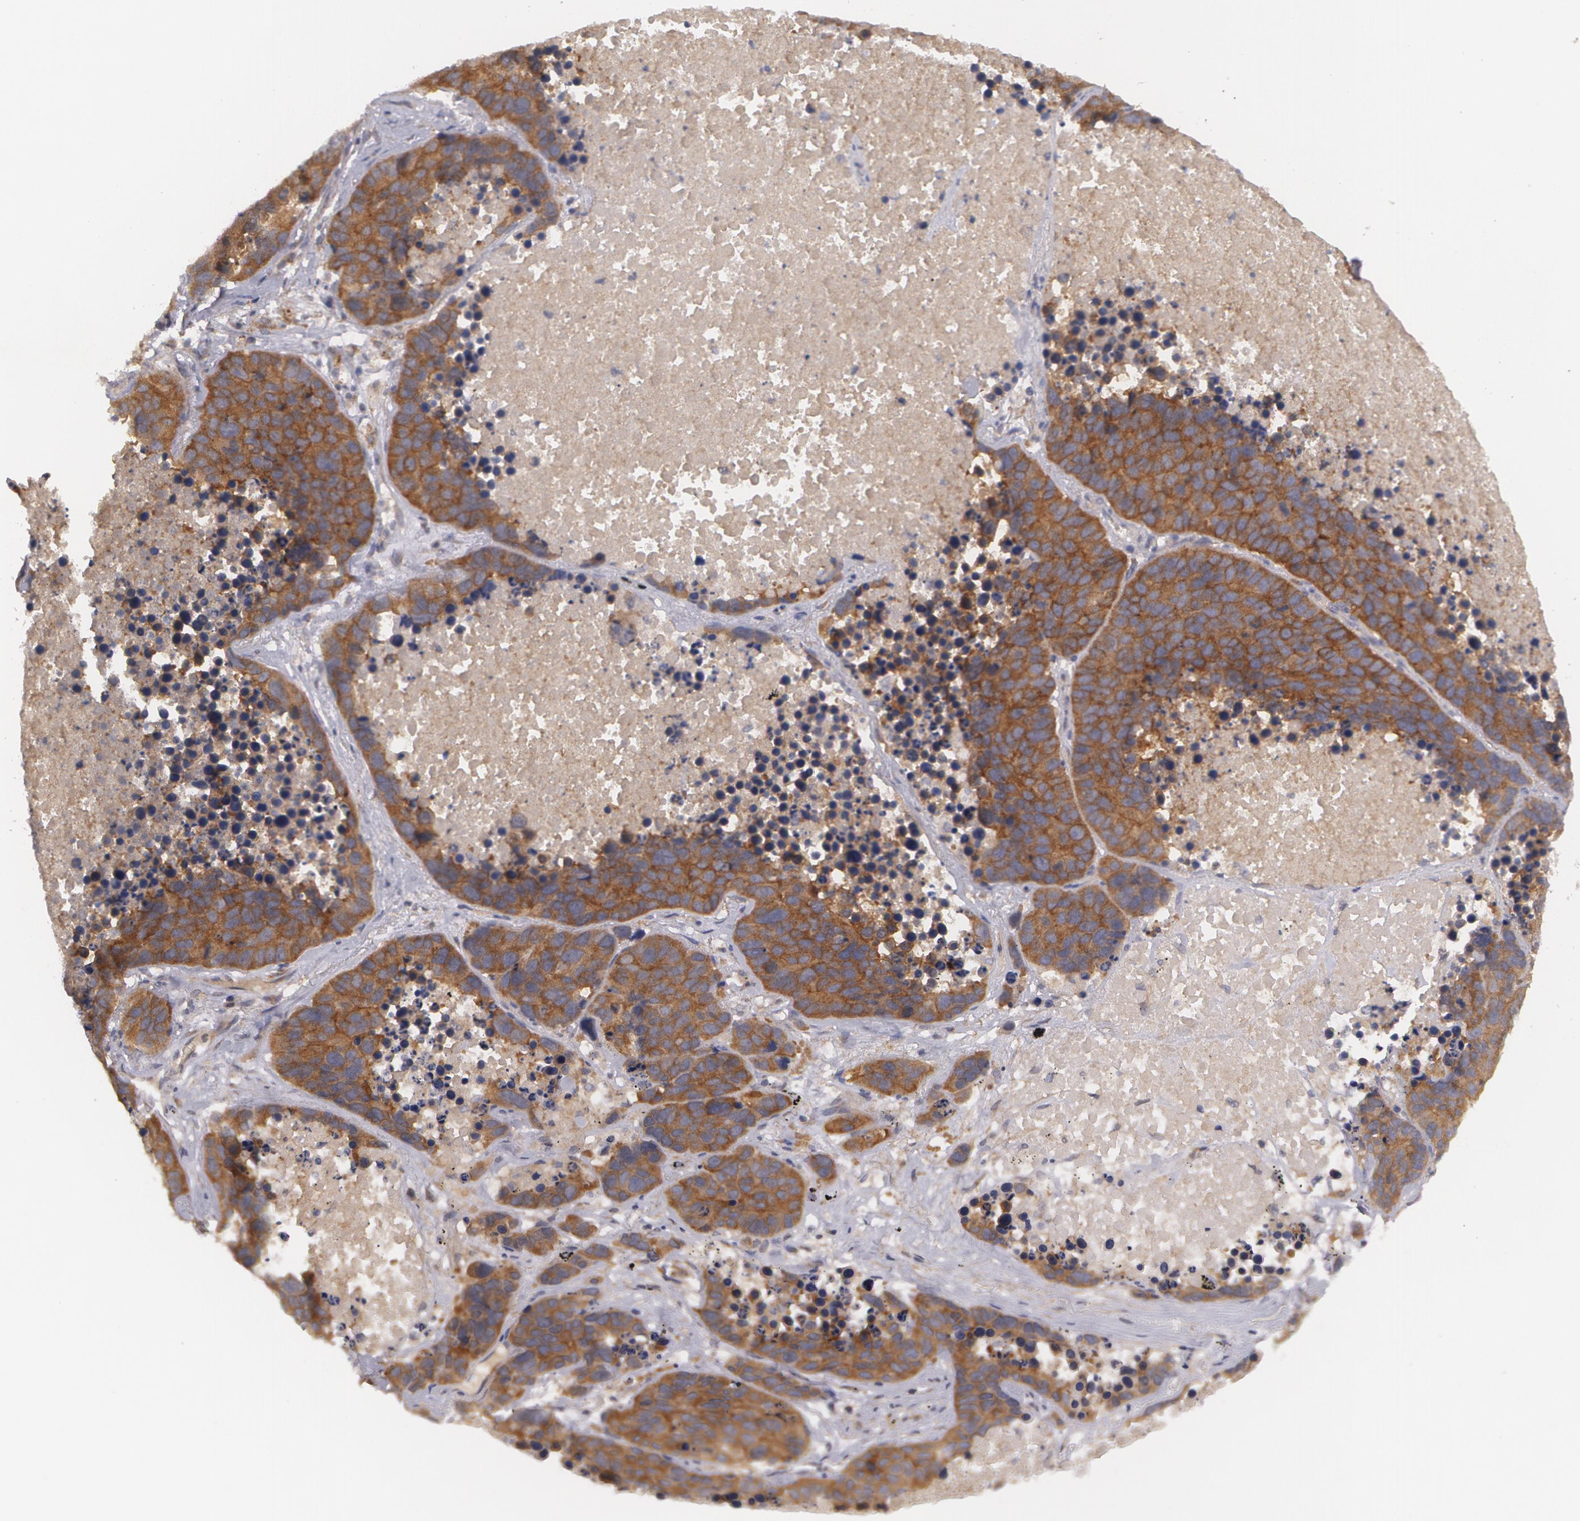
{"staining": {"intensity": "strong", "quantity": ">75%", "location": "cytoplasmic/membranous"}, "tissue": "lung cancer", "cell_type": "Tumor cells", "image_type": "cancer", "snomed": [{"axis": "morphology", "description": "Carcinoid, malignant, NOS"}, {"axis": "topography", "description": "Lung"}], "caption": "Strong cytoplasmic/membranous protein staining is present in about >75% of tumor cells in lung cancer (carcinoid (malignant)).", "gene": "CASK", "patient": {"sex": "male", "age": 60}}